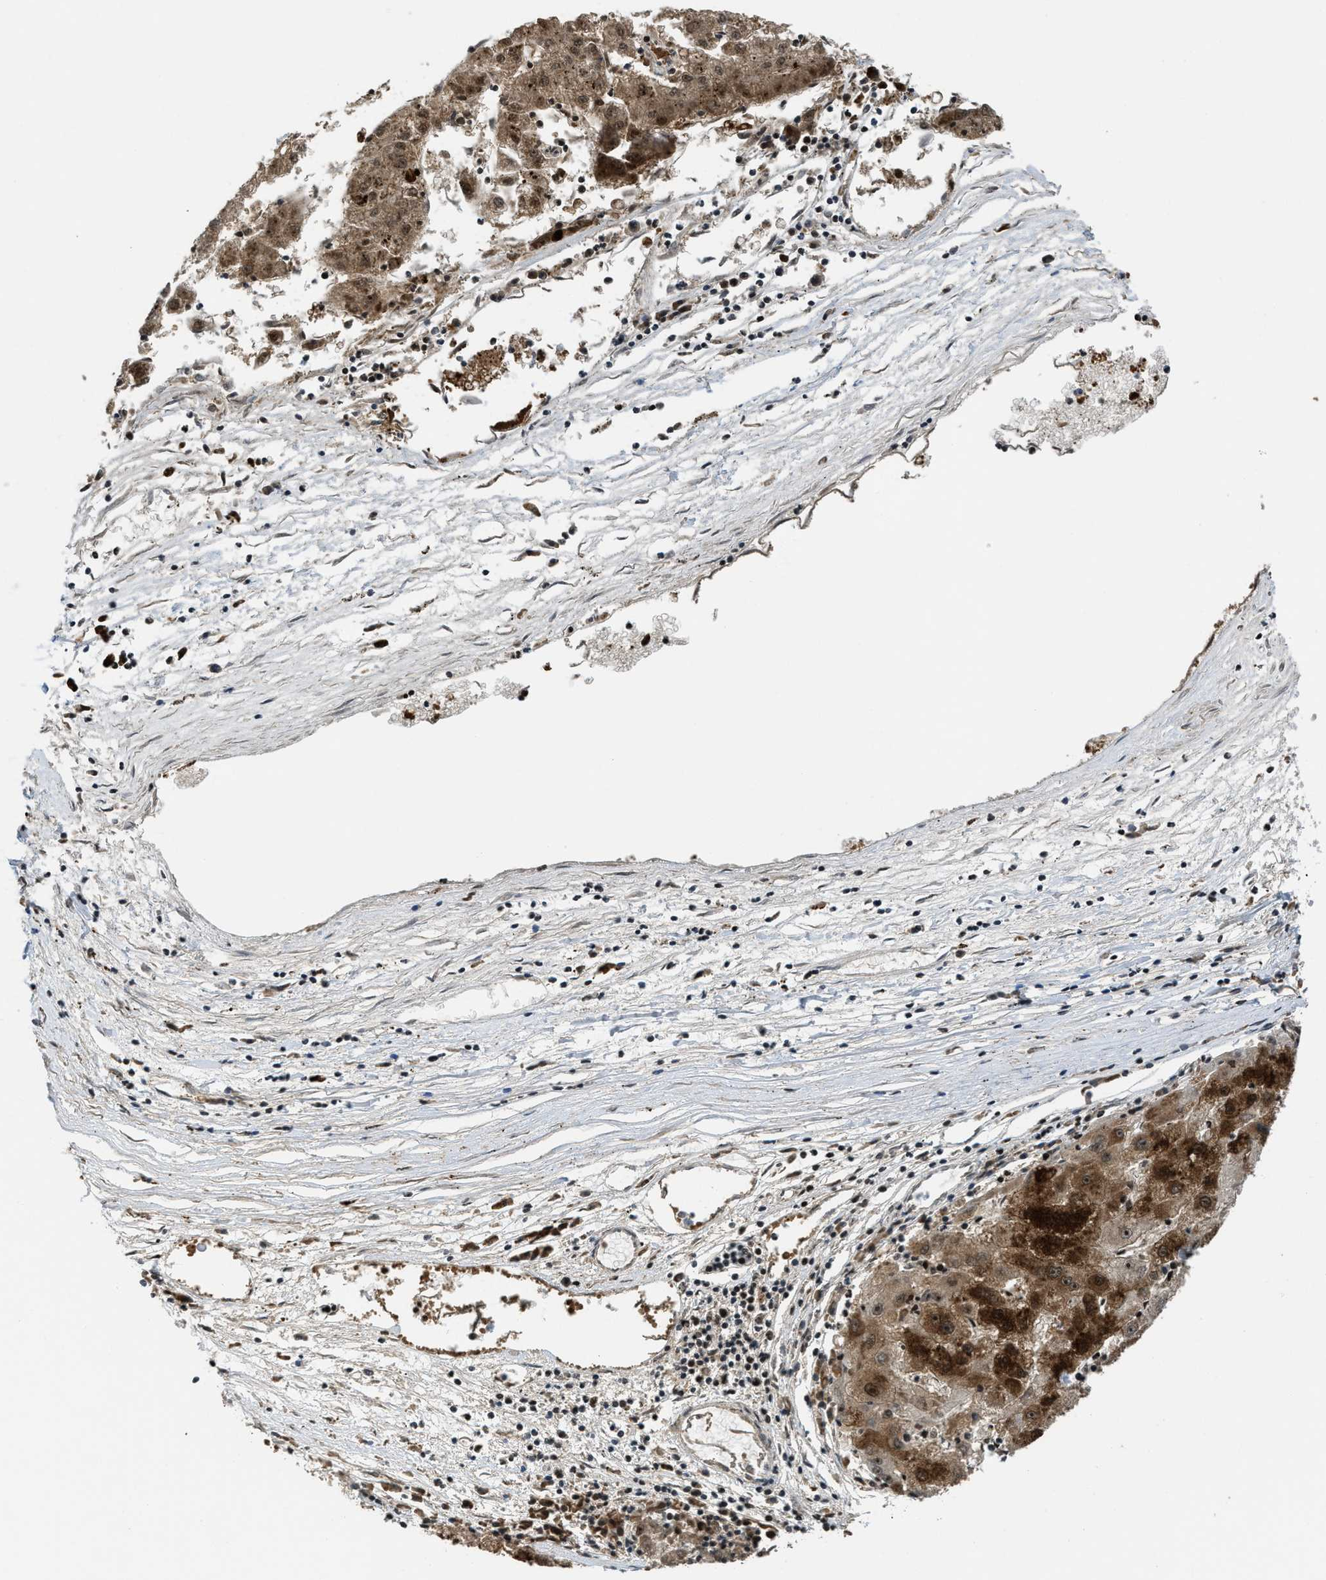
{"staining": {"intensity": "moderate", "quantity": ">75%", "location": "cytoplasmic/membranous,nuclear"}, "tissue": "liver cancer", "cell_type": "Tumor cells", "image_type": "cancer", "snomed": [{"axis": "morphology", "description": "Carcinoma, Hepatocellular, NOS"}, {"axis": "topography", "description": "Liver"}], "caption": "Protein staining of liver cancer (hepatocellular carcinoma) tissue reveals moderate cytoplasmic/membranous and nuclear positivity in approximately >75% of tumor cells.", "gene": "RFX5", "patient": {"sex": "male", "age": 72}}